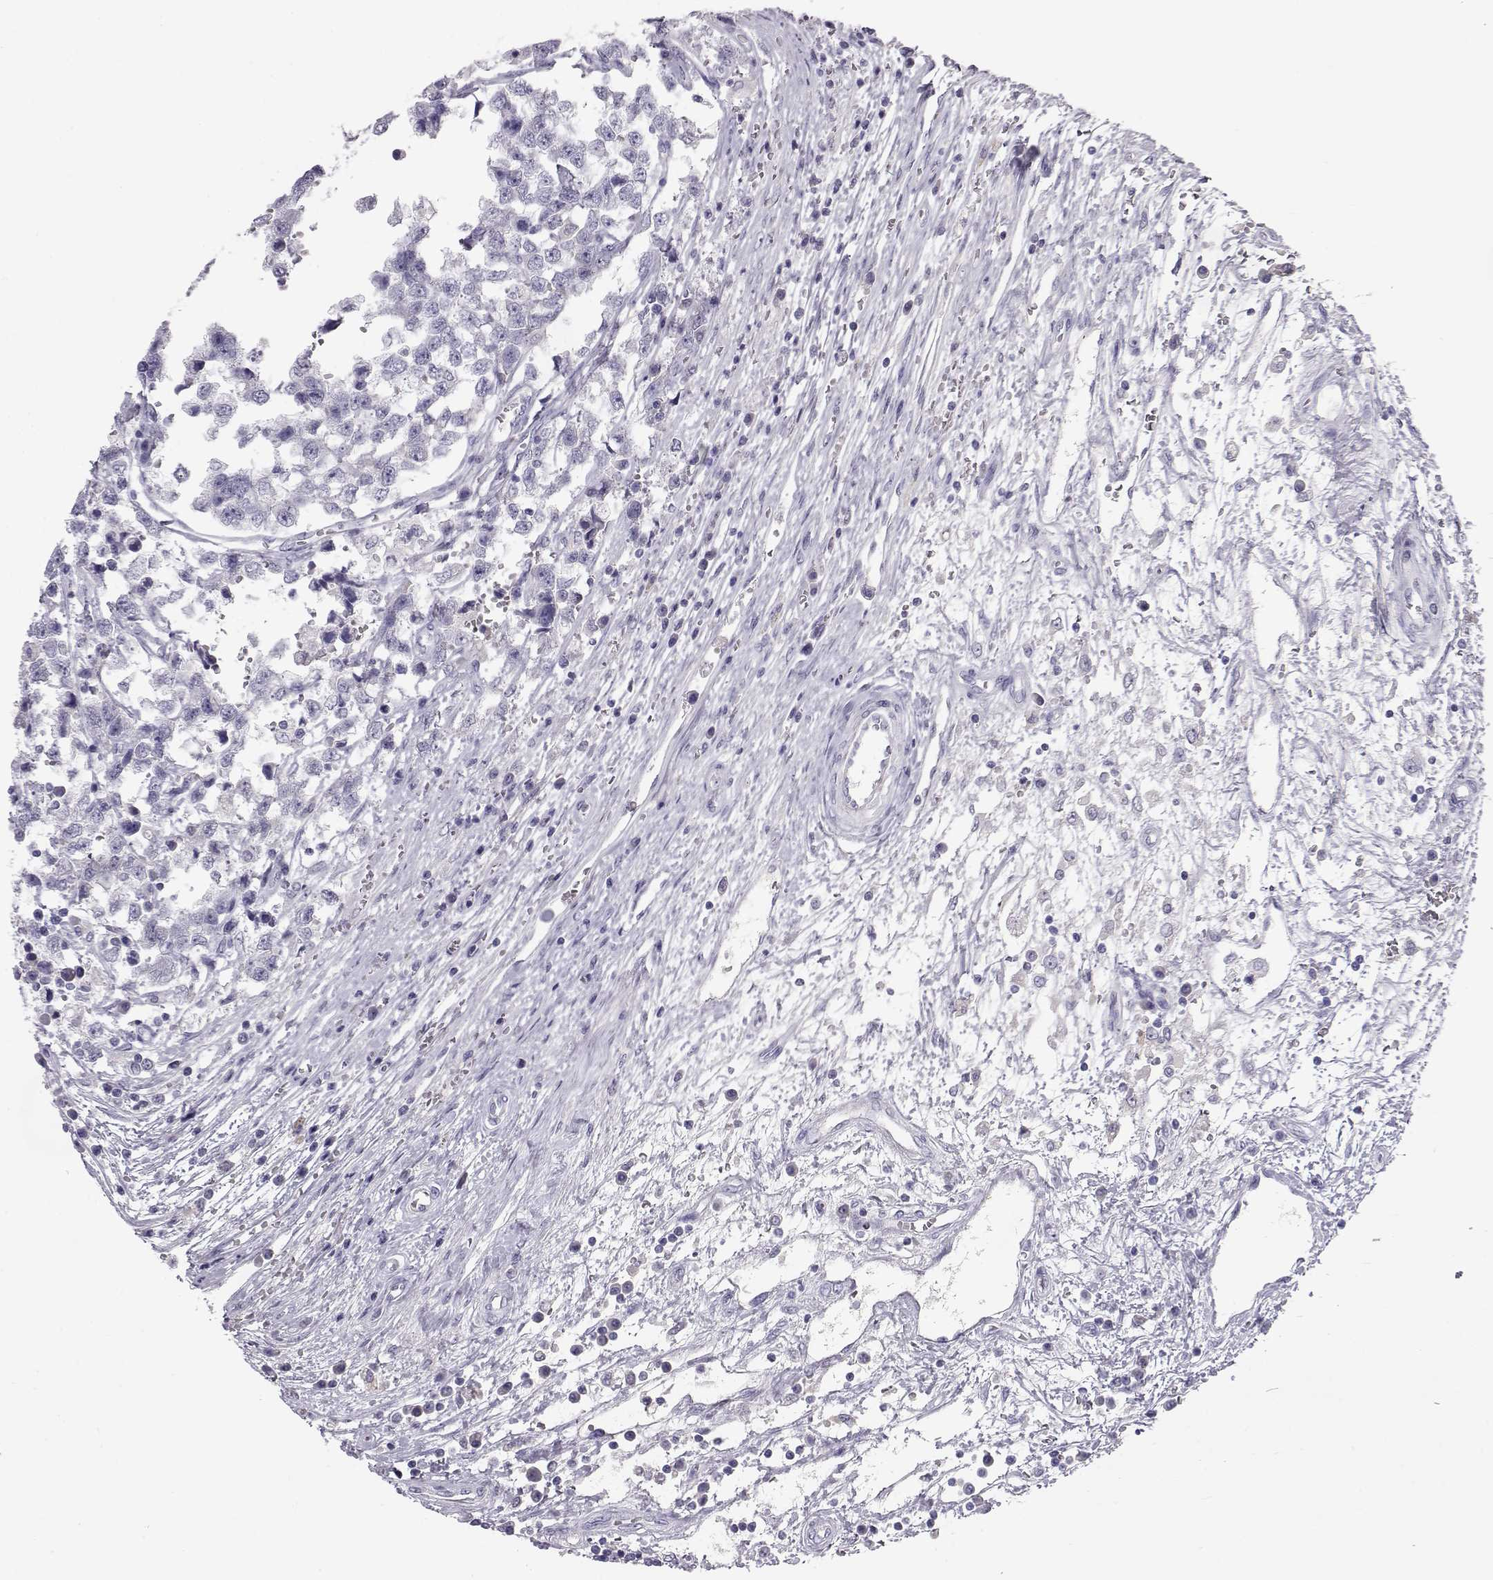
{"staining": {"intensity": "negative", "quantity": "none", "location": "none"}, "tissue": "testis cancer", "cell_type": "Tumor cells", "image_type": "cancer", "snomed": [{"axis": "morphology", "description": "Normal tissue, NOS"}, {"axis": "morphology", "description": "Seminoma, NOS"}, {"axis": "topography", "description": "Testis"}, {"axis": "topography", "description": "Epididymis"}], "caption": "Immunohistochemical staining of seminoma (testis) exhibits no significant positivity in tumor cells. (DAB (3,3'-diaminobenzidine) immunohistochemistry visualized using brightfield microscopy, high magnification).", "gene": "GPR26", "patient": {"sex": "male", "age": 34}}